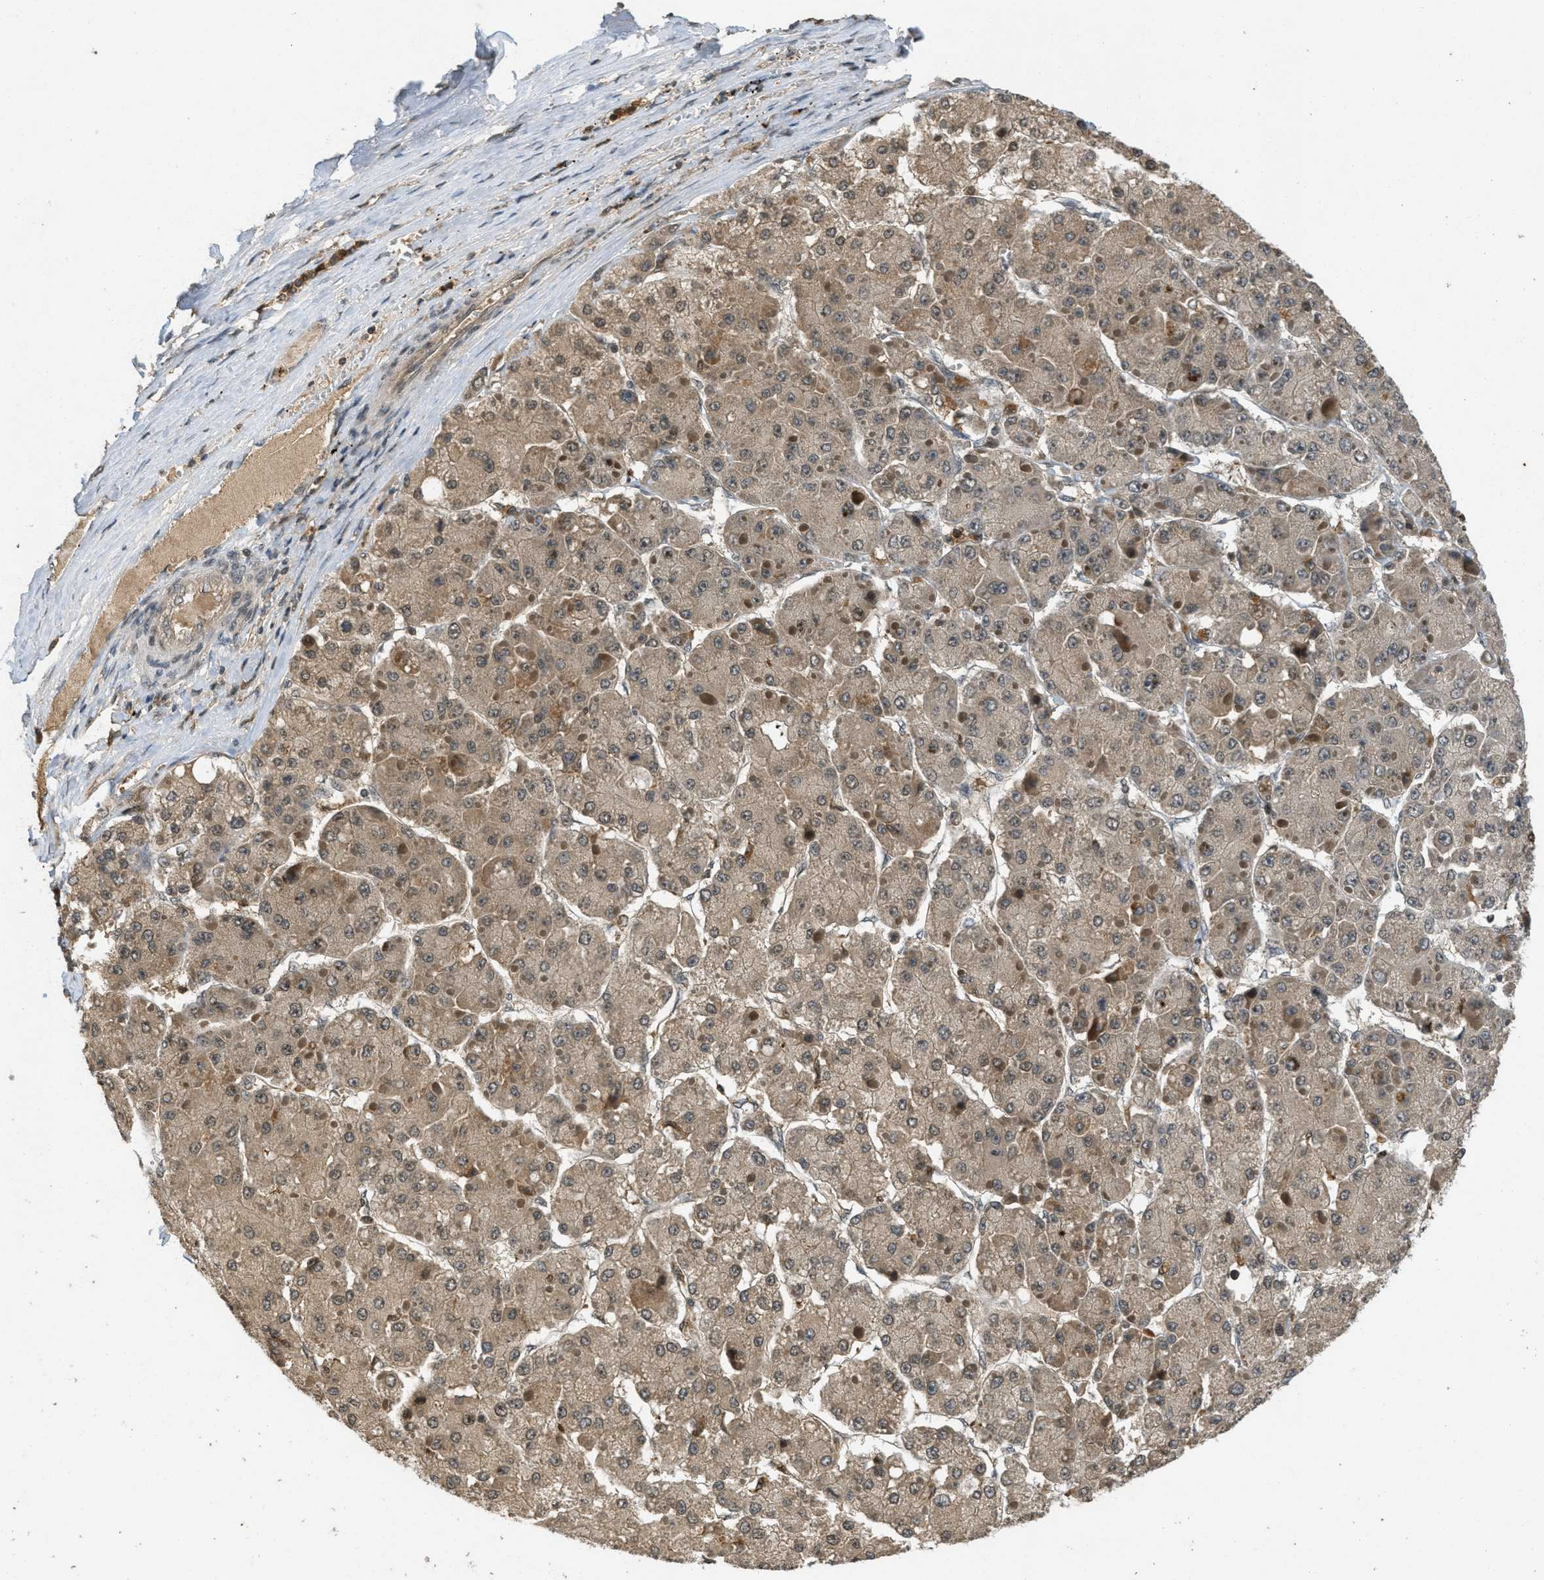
{"staining": {"intensity": "moderate", "quantity": ">75%", "location": "cytoplasmic/membranous"}, "tissue": "liver cancer", "cell_type": "Tumor cells", "image_type": "cancer", "snomed": [{"axis": "morphology", "description": "Carcinoma, Hepatocellular, NOS"}, {"axis": "topography", "description": "Liver"}], "caption": "A histopathology image of human liver cancer stained for a protein shows moderate cytoplasmic/membranous brown staining in tumor cells.", "gene": "ATG7", "patient": {"sex": "female", "age": 73}}